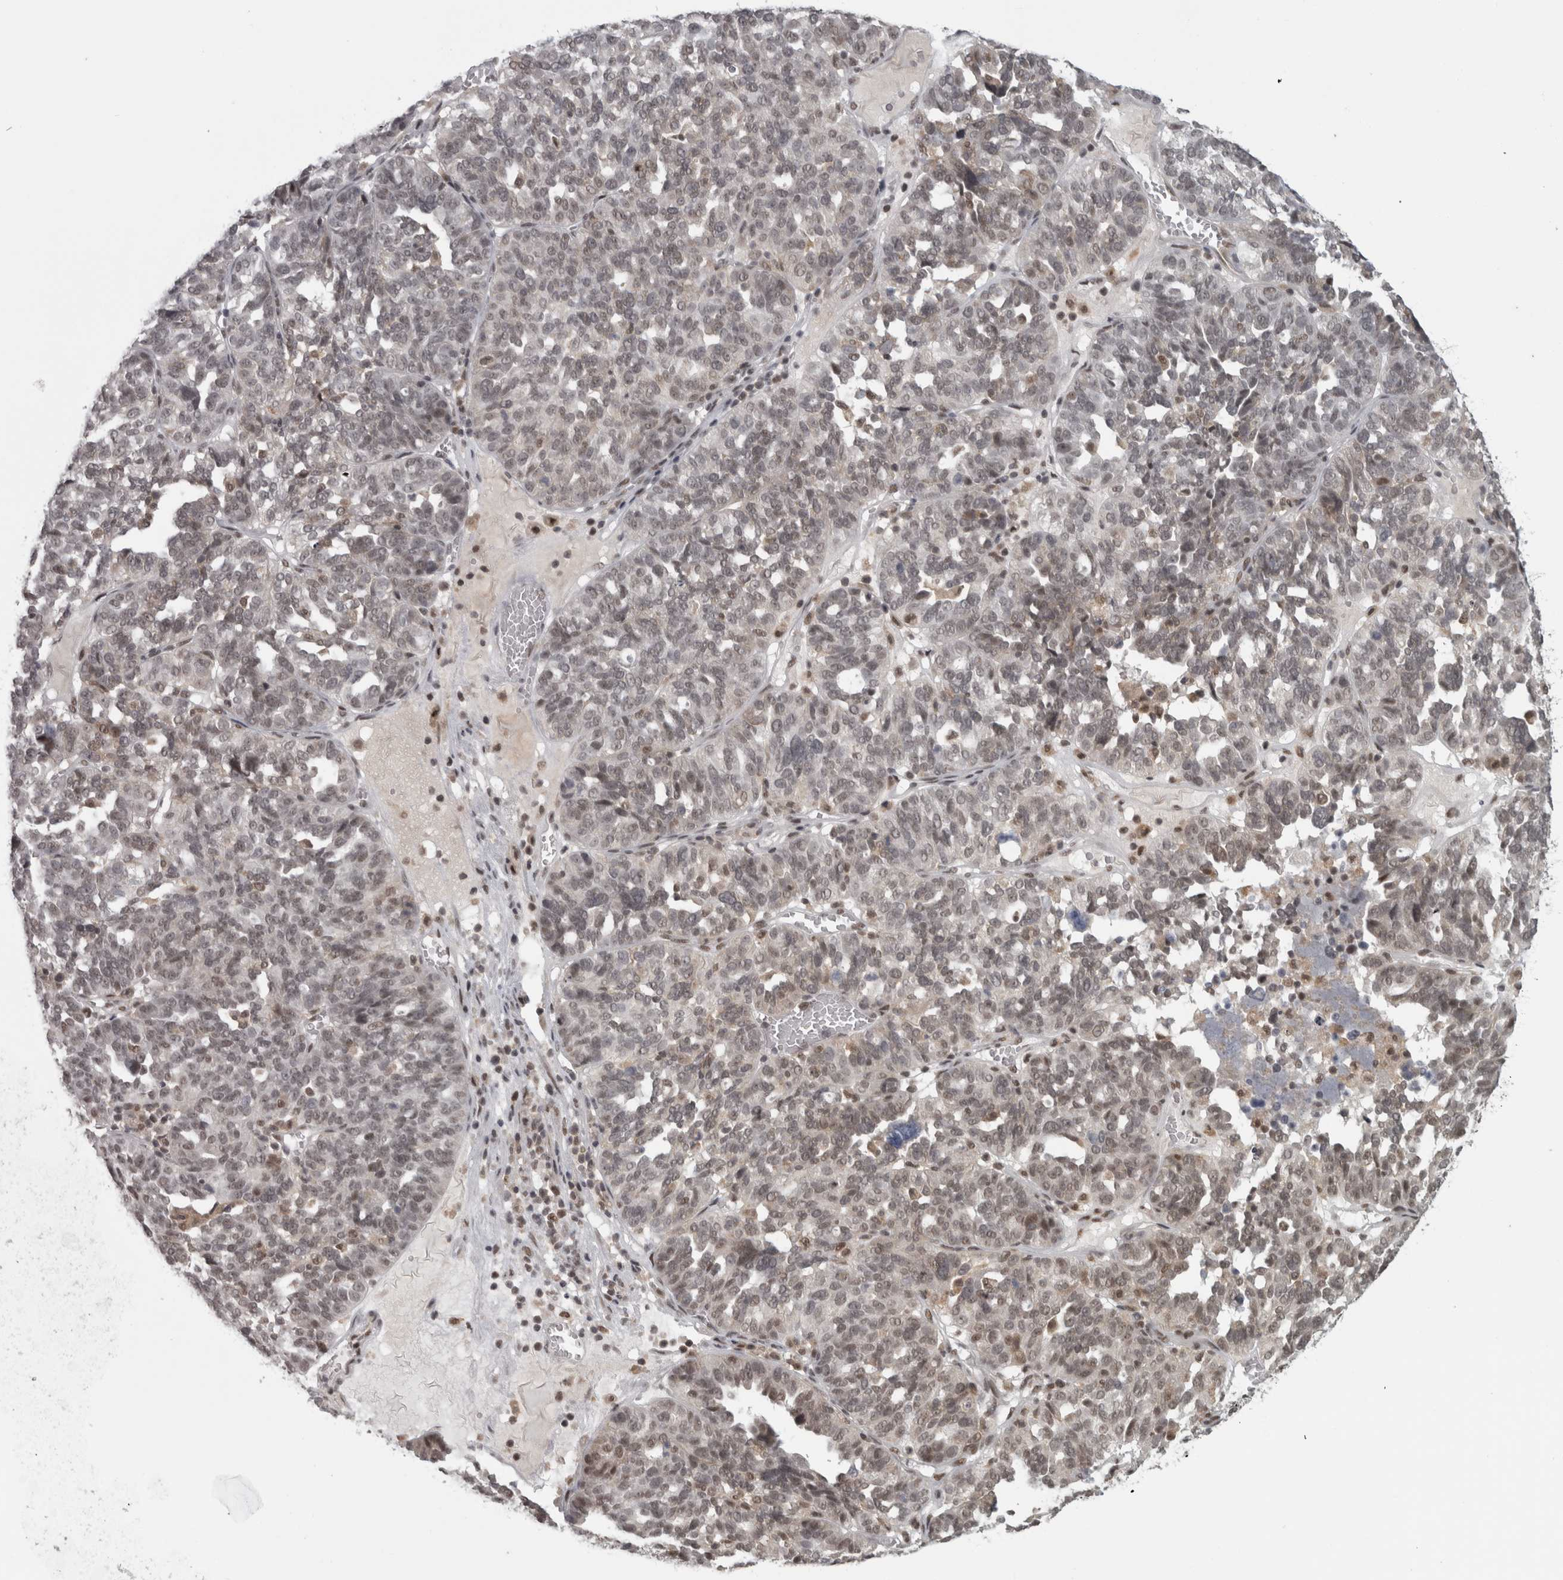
{"staining": {"intensity": "weak", "quantity": "25%-75%", "location": "nuclear"}, "tissue": "ovarian cancer", "cell_type": "Tumor cells", "image_type": "cancer", "snomed": [{"axis": "morphology", "description": "Cystadenocarcinoma, serous, NOS"}, {"axis": "topography", "description": "Ovary"}], "caption": "There is low levels of weak nuclear positivity in tumor cells of serous cystadenocarcinoma (ovarian), as demonstrated by immunohistochemical staining (brown color).", "gene": "MICU3", "patient": {"sex": "female", "age": 59}}